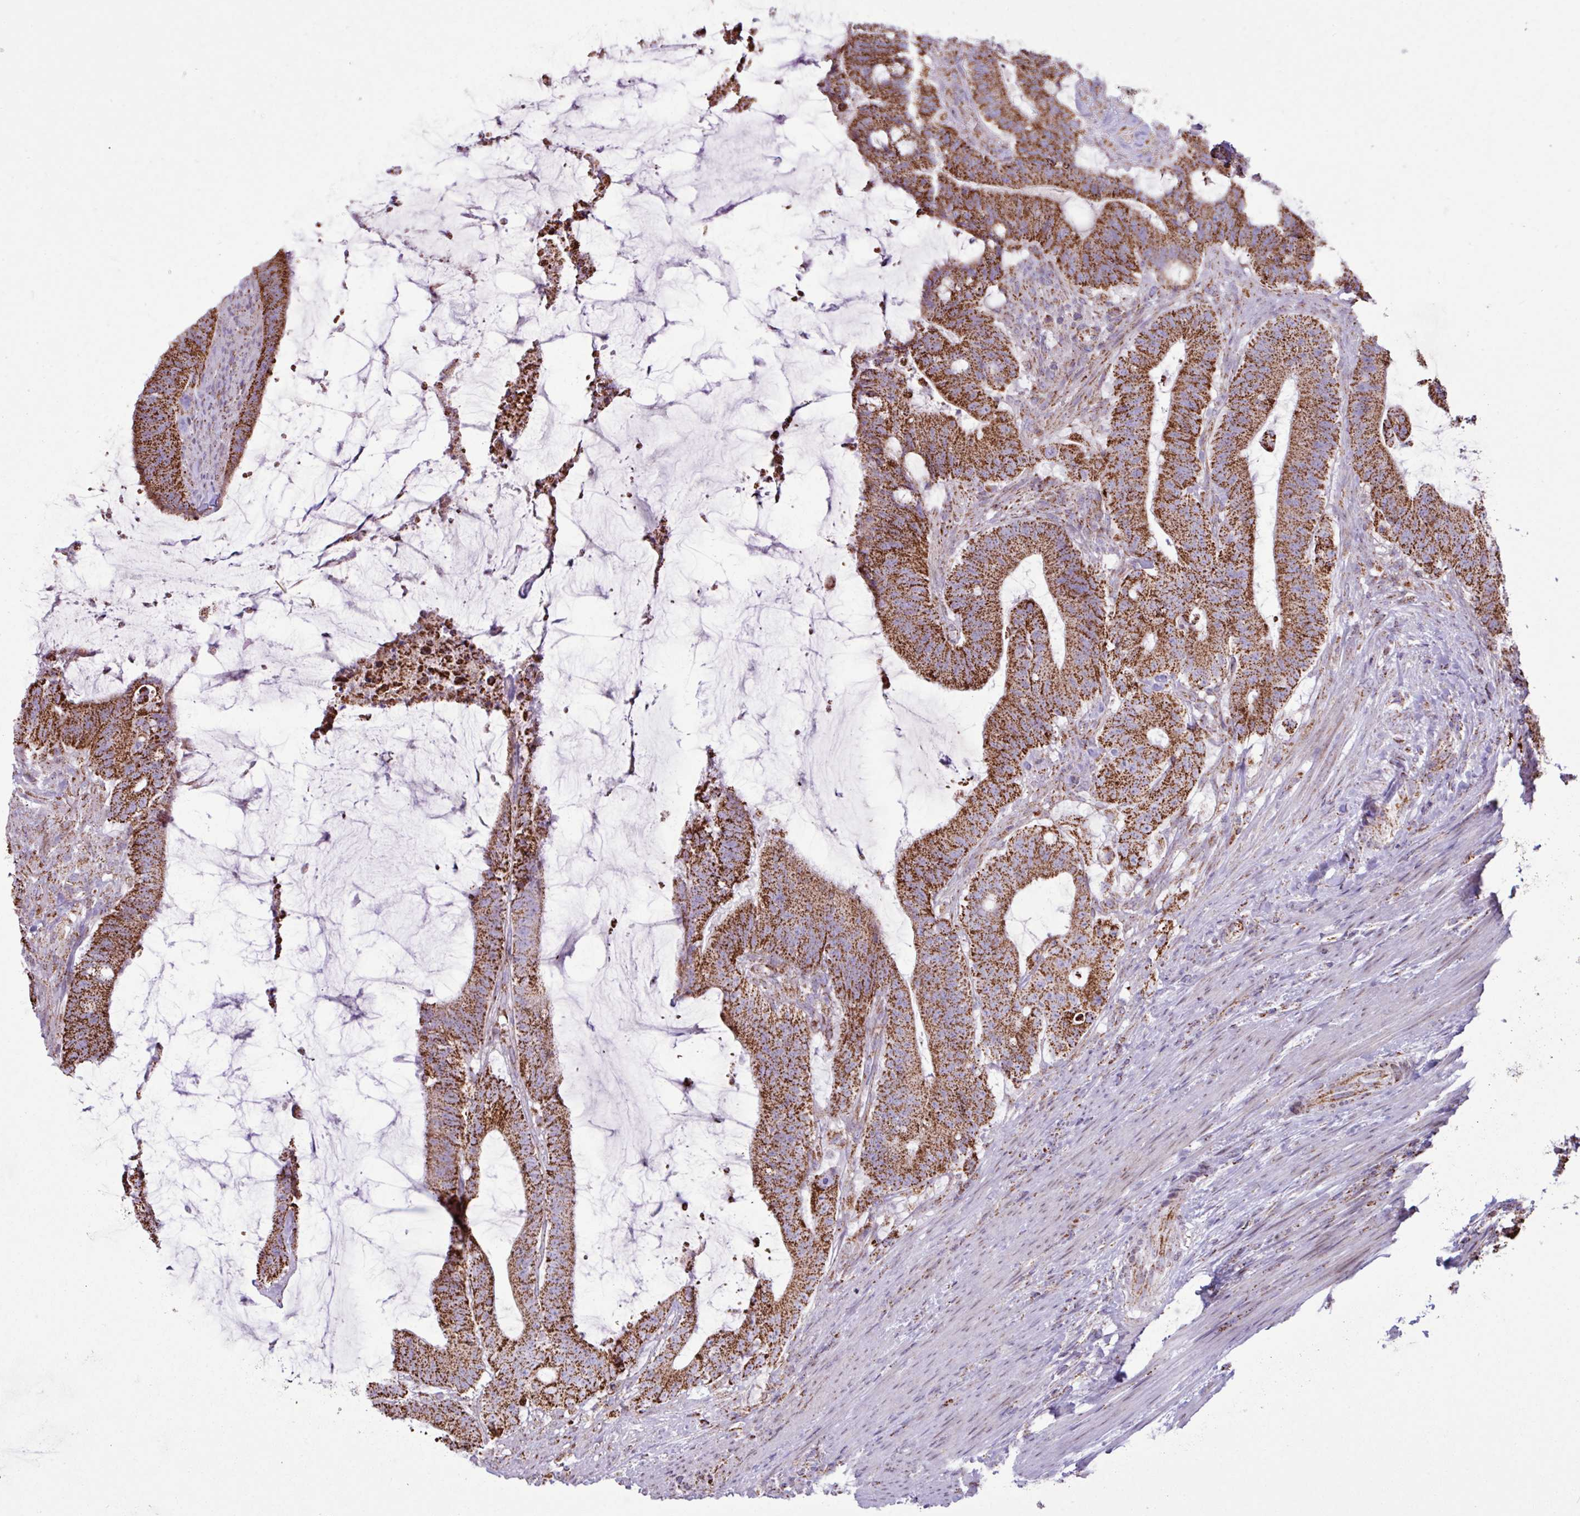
{"staining": {"intensity": "strong", "quantity": ">75%", "location": "cytoplasmic/membranous"}, "tissue": "colorectal cancer", "cell_type": "Tumor cells", "image_type": "cancer", "snomed": [{"axis": "morphology", "description": "Adenocarcinoma, NOS"}, {"axis": "topography", "description": "Colon"}], "caption": "High-power microscopy captured an IHC photomicrograph of colorectal adenocarcinoma, revealing strong cytoplasmic/membranous positivity in approximately >75% of tumor cells. (brown staining indicates protein expression, while blue staining denotes nuclei).", "gene": "RTL3", "patient": {"sex": "female", "age": 43}}